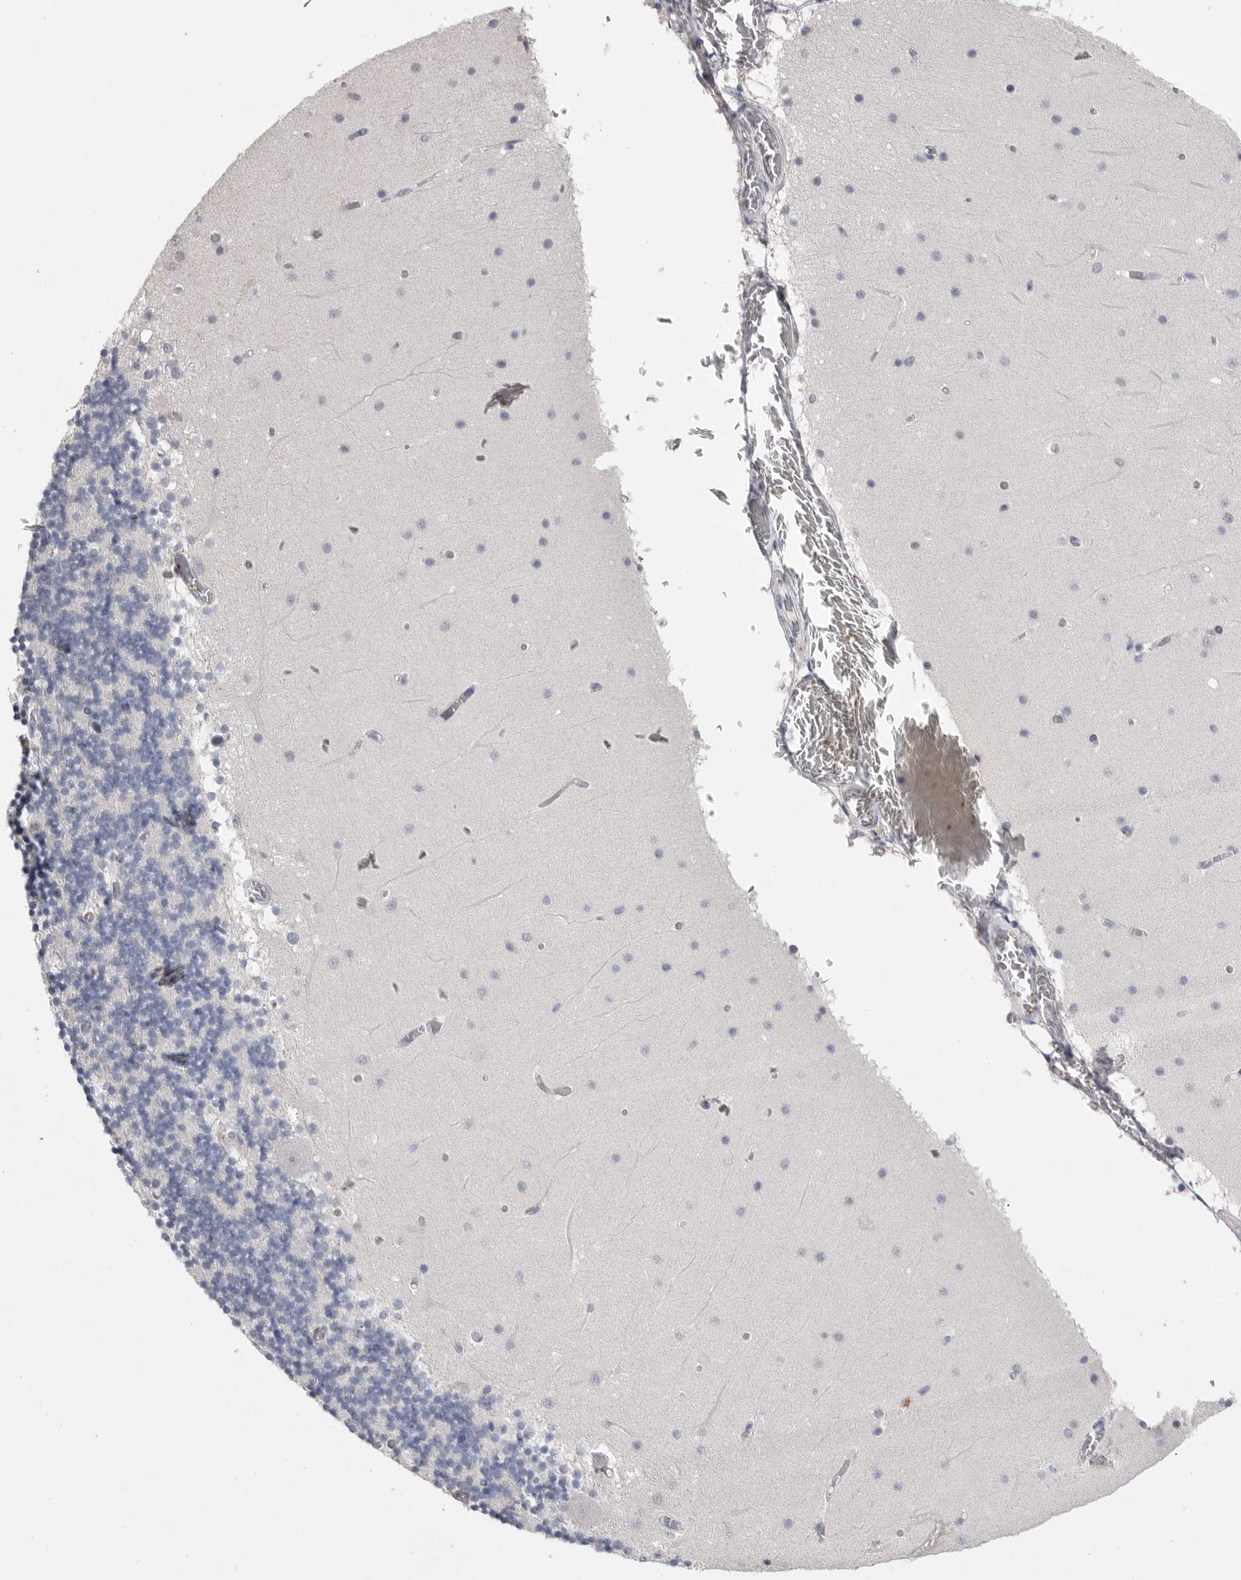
{"staining": {"intensity": "negative", "quantity": "none", "location": "none"}, "tissue": "cerebellum", "cell_type": "Cells in granular layer", "image_type": "normal", "snomed": [{"axis": "morphology", "description": "Normal tissue, NOS"}, {"axis": "topography", "description": "Cerebellum"}], "caption": "This histopathology image is of normal cerebellum stained with IHC to label a protein in brown with the nuclei are counter-stained blue. There is no expression in cells in granular layer.", "gene": "FBXO43", "patient": {"sex": "female", "age": 28}}